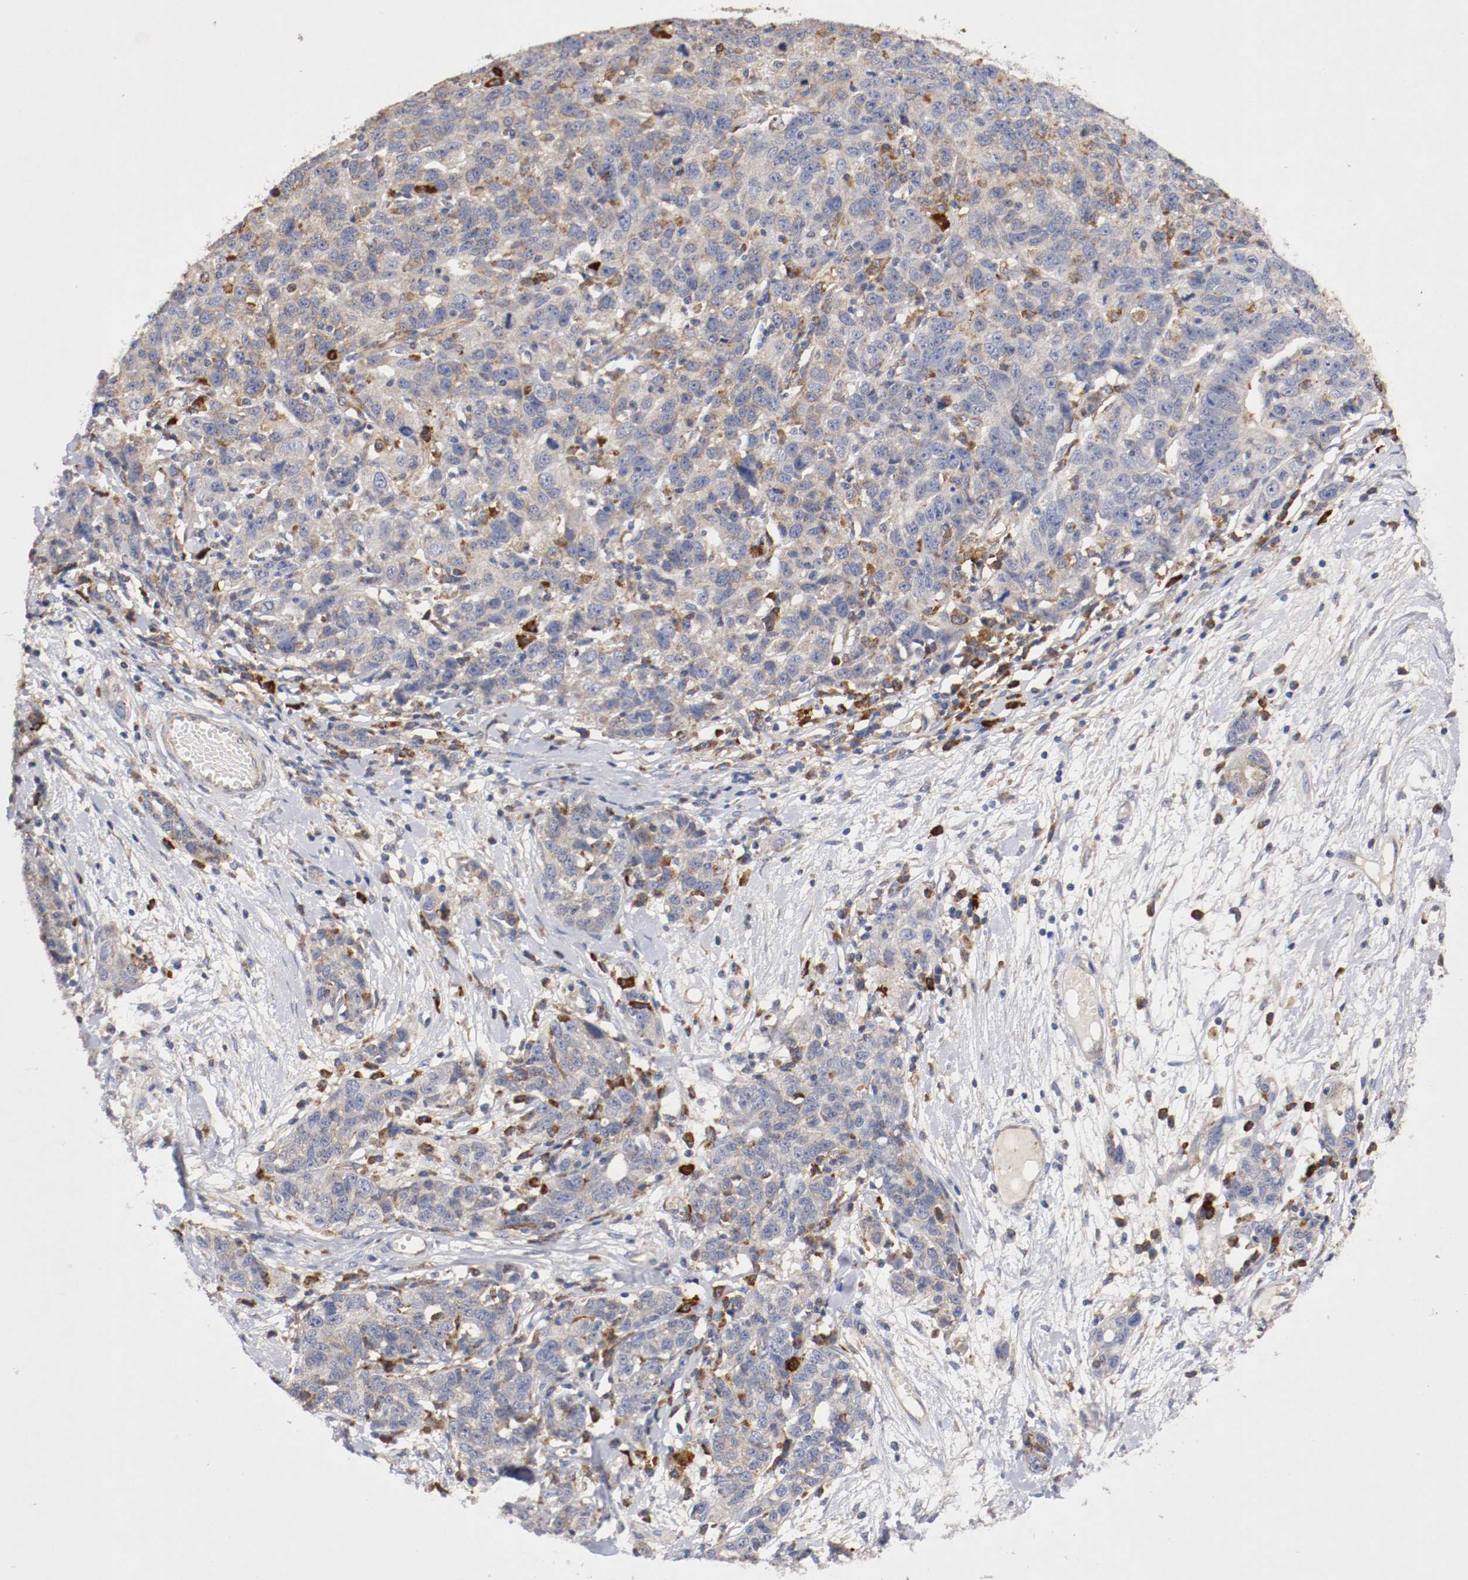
{"staining": {"intensity": "moderate", "quantity": ">75%", "location": "cytoplasmic/membranous"}, "tissue": "ovarian cancer", "cell_type": "Tumor cells", "image_type": "cancer", "snomed": [{"axis": "morphology", "description": "Cystadenocarcinoma, serous, NOS"}, {"axis": "topography", "description": "Ovary"}], "caption": "Protein expression analysis of human ovarian cancer reveals moderate cytoplasmic/membranous staining in about >75% of tumor cells. (DAB (3,3'-diaminobenzidine) IHC with brightfield microscopy, high magnification).", "gene": "TRAF2", "patient": {"sex": "female", "age": 71}}